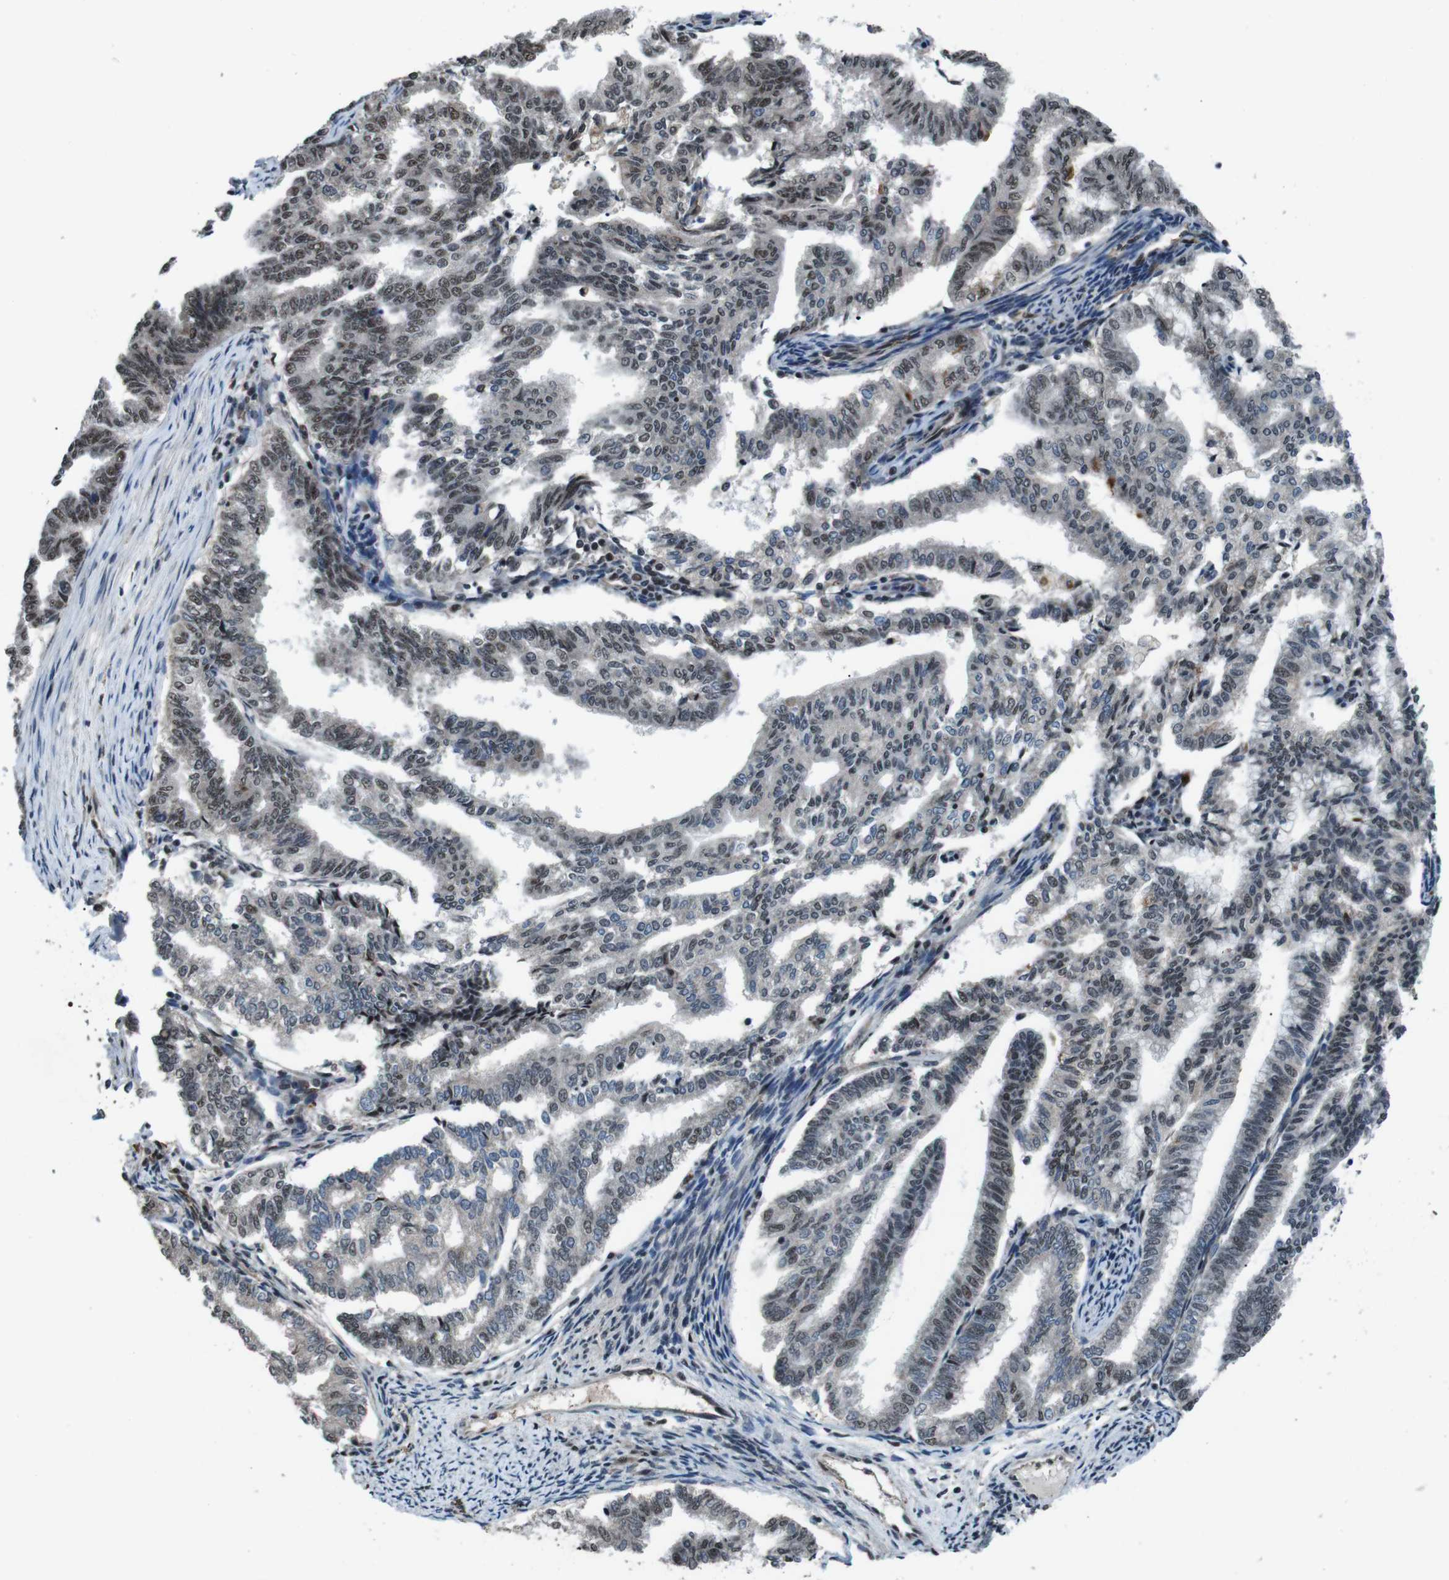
{"staining": {"intensity": "moderate", "quantity": "25%-75%", "location": "nuclear"}, "tissue": "endometrial cancer", "cell_type": "Tumor cells", "image_type": "cancer", "snomed": [{"axis": "morphology", "description": "Adenocarcinoma, NOS"}, {"axis": "topography", "description": "Endometrium"}], "caption": "DAB immunohistochemical staining of endometrial cancer reveals moderate nuclear protein staining in about 25%-75% of tumor cells.", "gene": "NR4A2", "patient": {"sex": "female", "age": 79}}